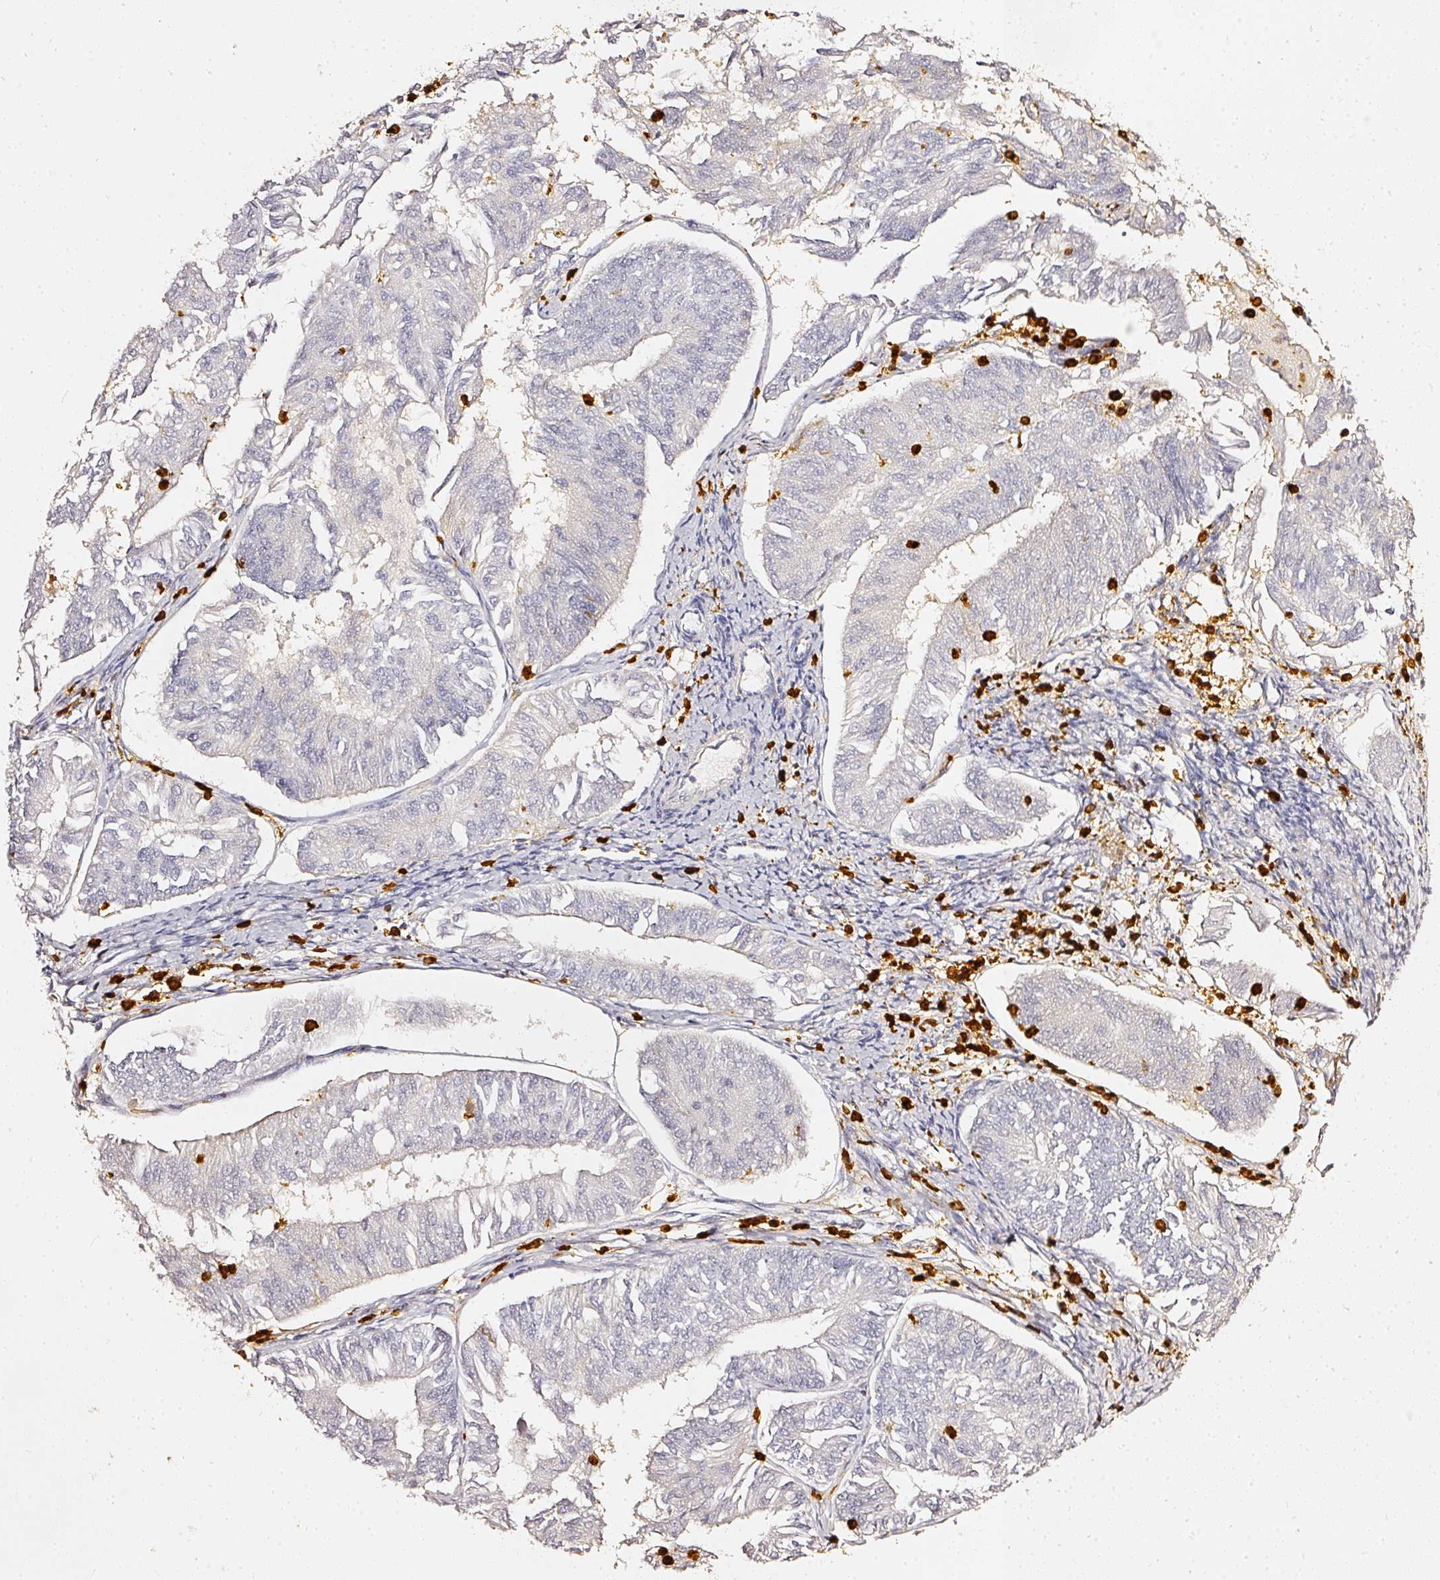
{"staining": {"intensity": "negative", "quantity": "none", "location": "none"}, "tissue": "endometrial cancer", "cell_type": "Tumor cells", "image_type": "cancer", "snomed": [{"axis": "morphology", "description": "Adenocarcinoma, NOS"}, {"axis": "topography", "description": "Endometrium"}], "caption": "Adenocarcinoma (endometrial) was stained to show a protein in brown. There is no significant staining in tumor cells.", "gene": "EVL", "patient": {"sex": "female", "age": 58}}